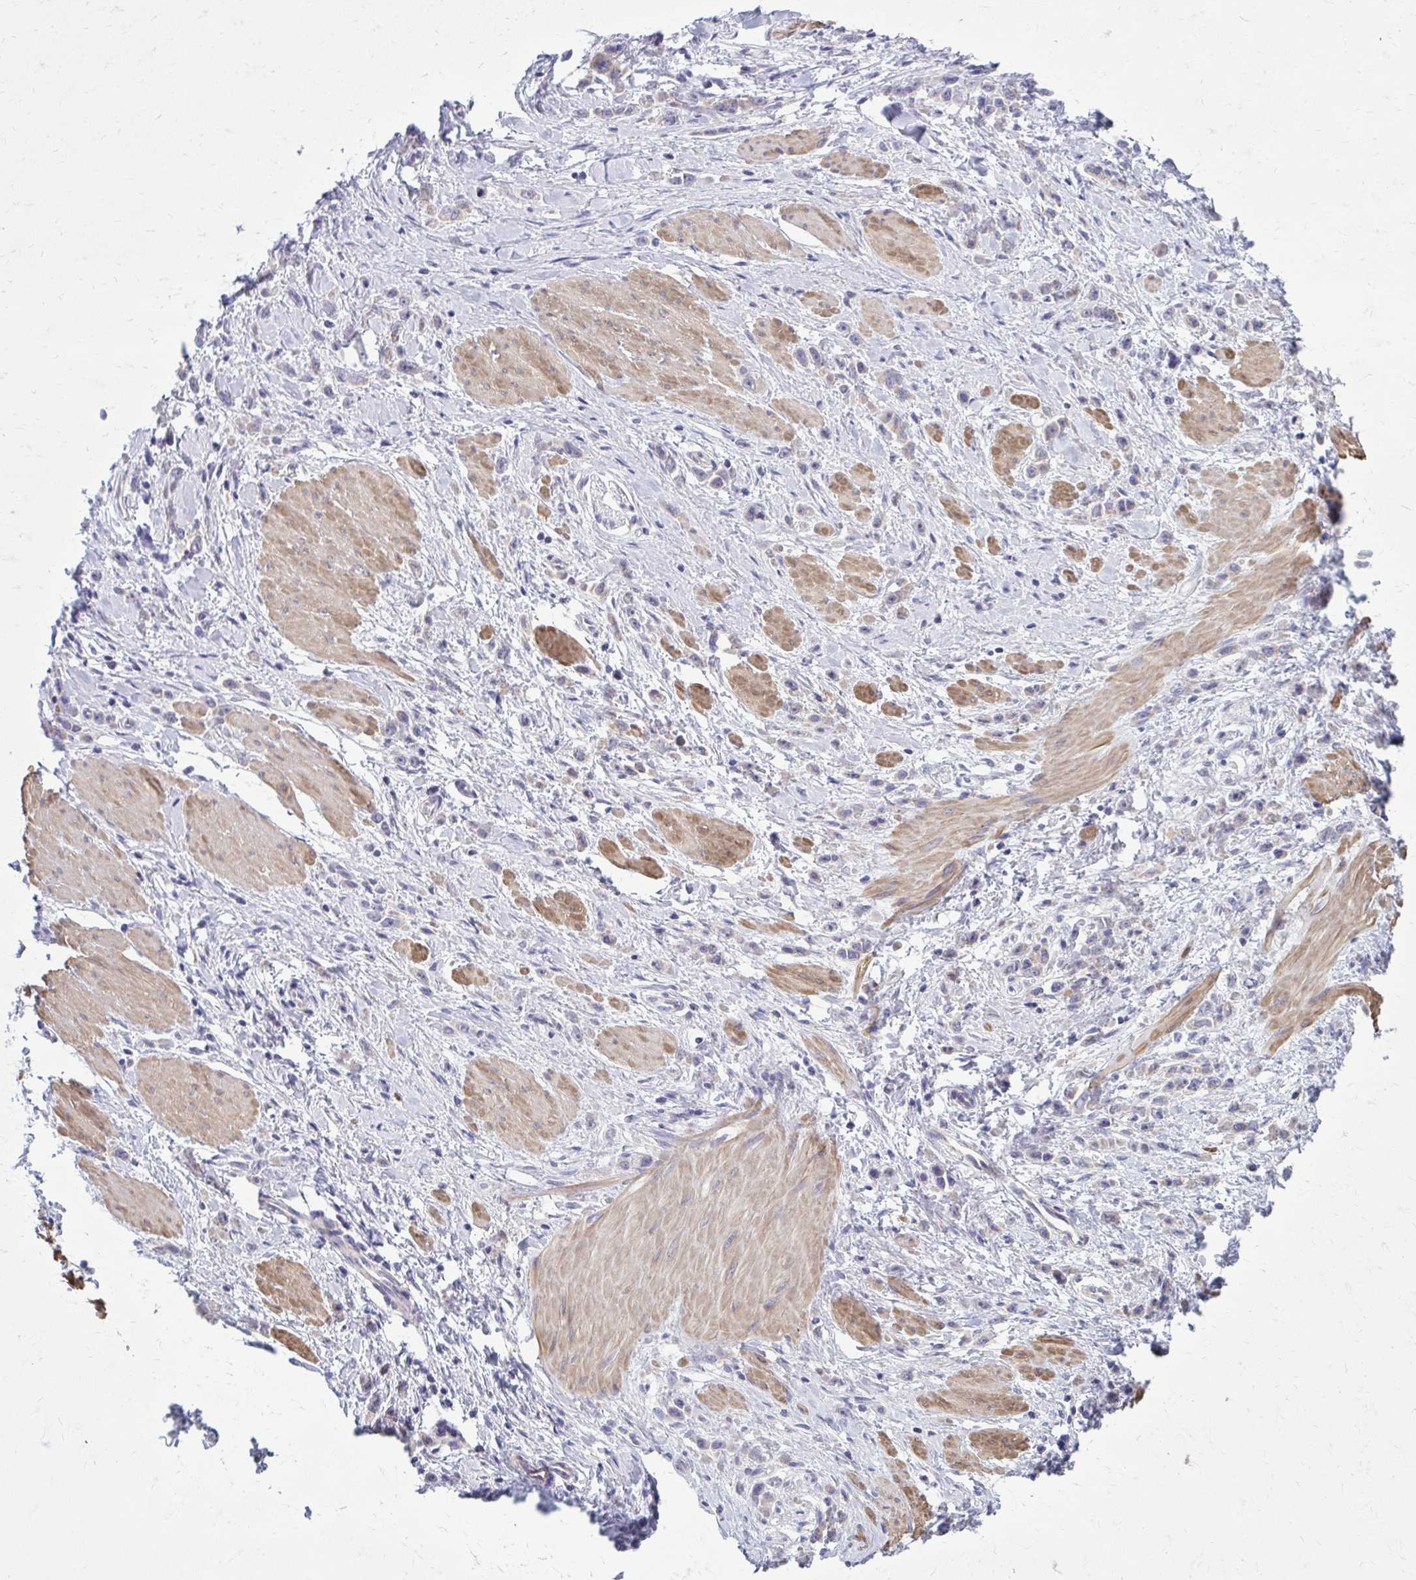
{"staining": {"intensity": "weak", "quantity": "25%-75%", "location": "cytoplasmic/membranous"}, "tissue": "stomach cancer", "cell_type": "Tumor cells", "image_type": "cancer", "snomed": [{"axis": "morphology", "description": "Adenocarcinoma, NOS"}, {"axis": "topography", "description": "Stomach"}], "caption": "Stomach cancer stained with DAB immunohistochemistry (IHC) exhibits low levels of weak cytoplasmic/membranous positivity in about 25%-75% of tumor cells. The staining is performed using DAB brown chromogen to label protein expression. The nuclei are counter-stained blue using hematoxylin.", "gene": "GIGYF2", "patient": {"sex": "male", "age": 47}}